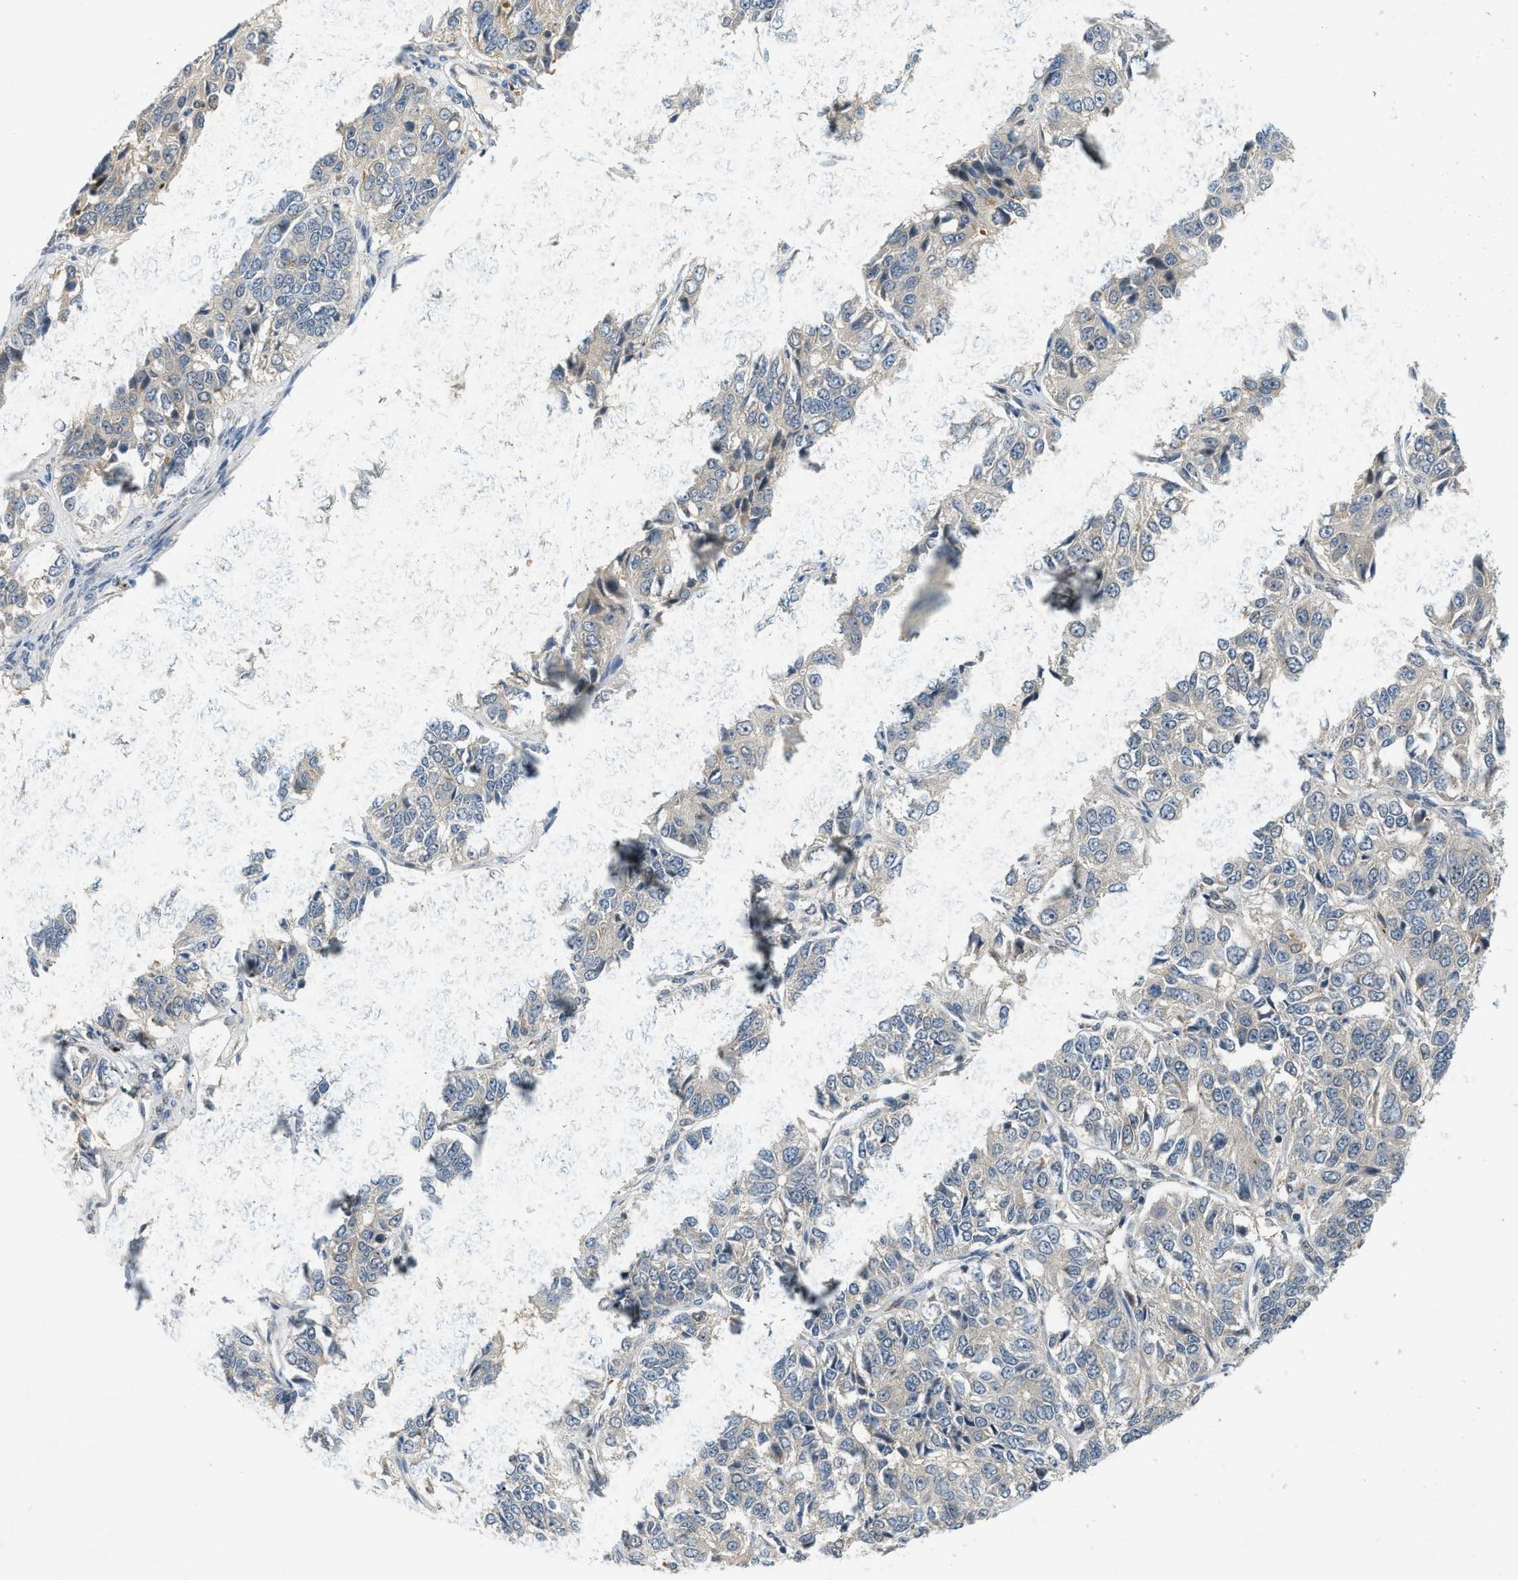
{"staining": {"intensity": "negative", "quantity": "none", "location": "none"}, "tissue": "ovarian cancer", "cell_type": "Tumor cells", "image_type": "cancer", "snomed": [{"axis": "morphology", "description": "Carcinoma, endometroid"}, {"axis": "topography", "description": "Ovary"}], "caption": "A histopathology image of ovarian cancer (endometroid carcinoma) stained for a protein demonstrates no brown staining in tumor cells.", "gene": "PDCL3", "patient": {"sex": "female", "age": 51}}